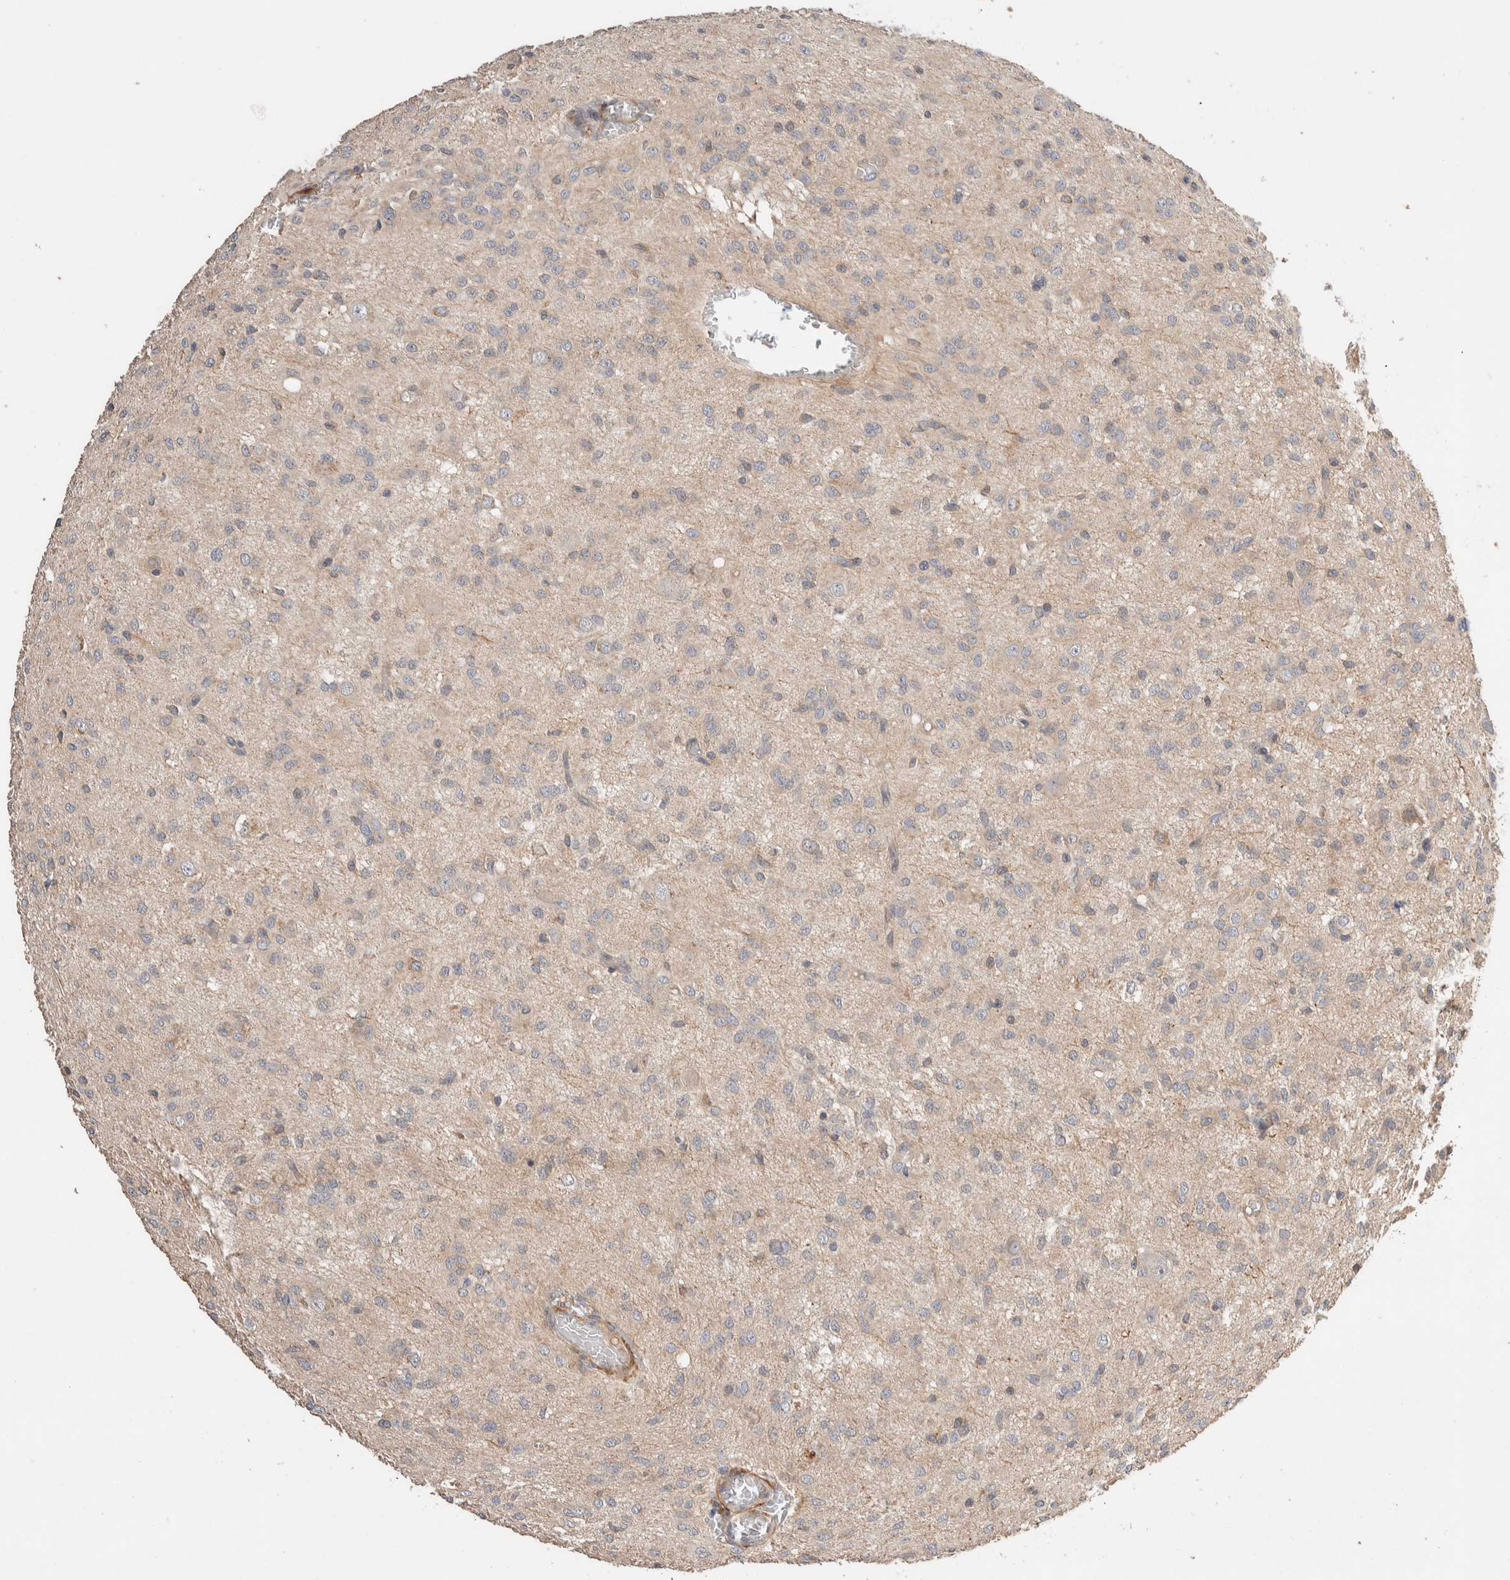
{"staining": {"intensity": "negative", "quantity": "none", "location": "none"}, "tissue": "glioma", "cell_type": "Tumor cells", "image_type": "cancer", "snomed": [{"axis": "morphology", "description": "Glioma, malignant, High grade"}, {"axis": "topography", "description": "Brain"}], "caption": "Immunohistochemistry photomicrograph of human glioma stained for a protein (brown), which displays no positivity in tumor cells.", "gene": "WDR91", "patient": {"sex": "female", "age": 59}}